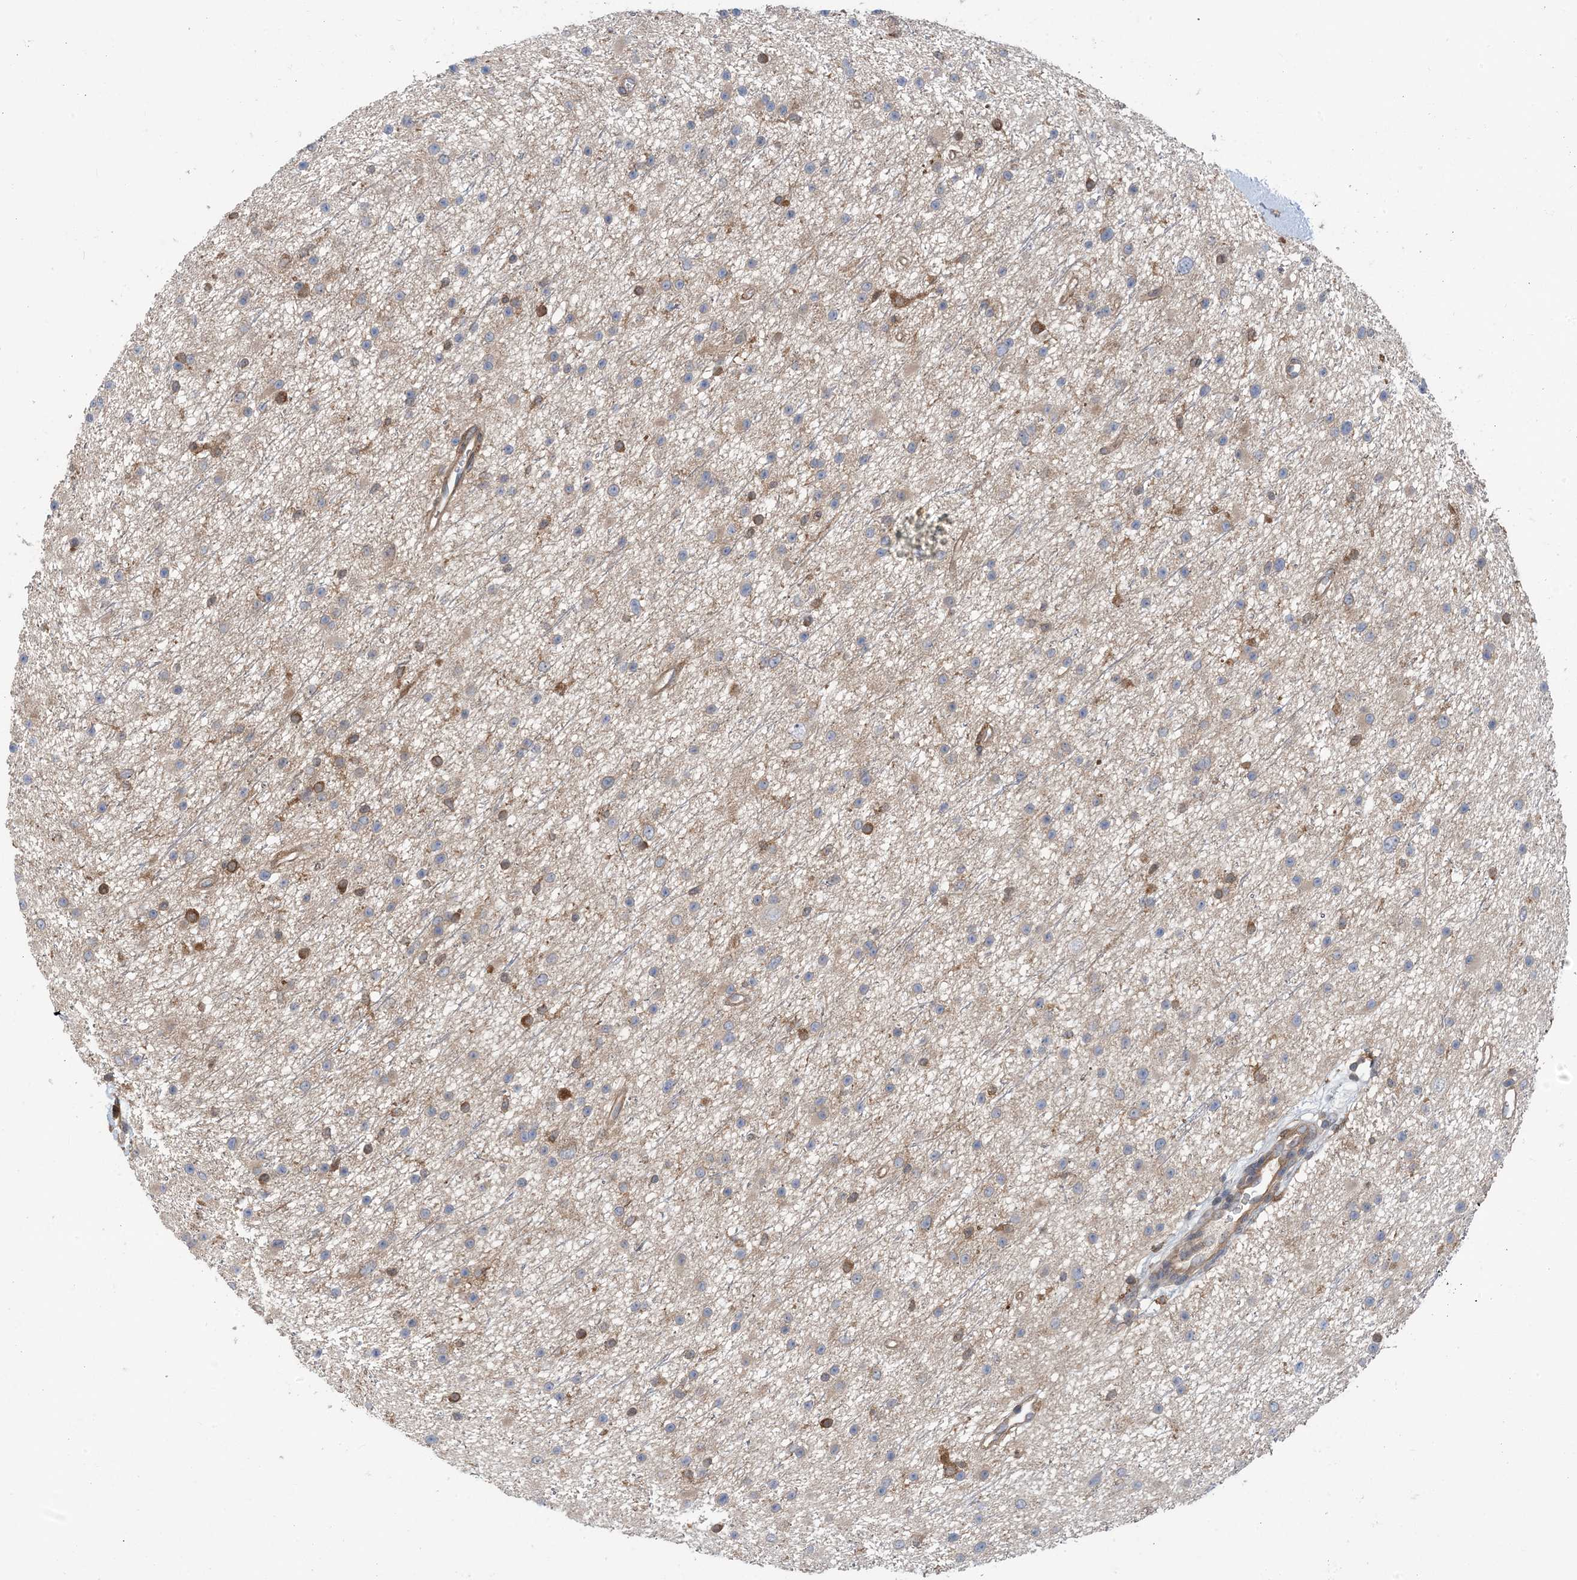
{"staining": {"intensity": "weak", "quantity": "<25%", "location": "cytoplasmic/membranous"}, "tissue": "glioma", "cell_type": "Tumor cells", "image_type": "cancer", "snomed": [{"axis": "morphology", "description": "Glioma, malignant, Low grade"}, {"axis": "topography", "description": "Cerebral cortex"}], "caption": "Immunohistochemical staining of human glioma demonstrates no significant expression in tumor cells.", "gene": "HS1BP3", "patient": {"sex": "female", "age": 39}}